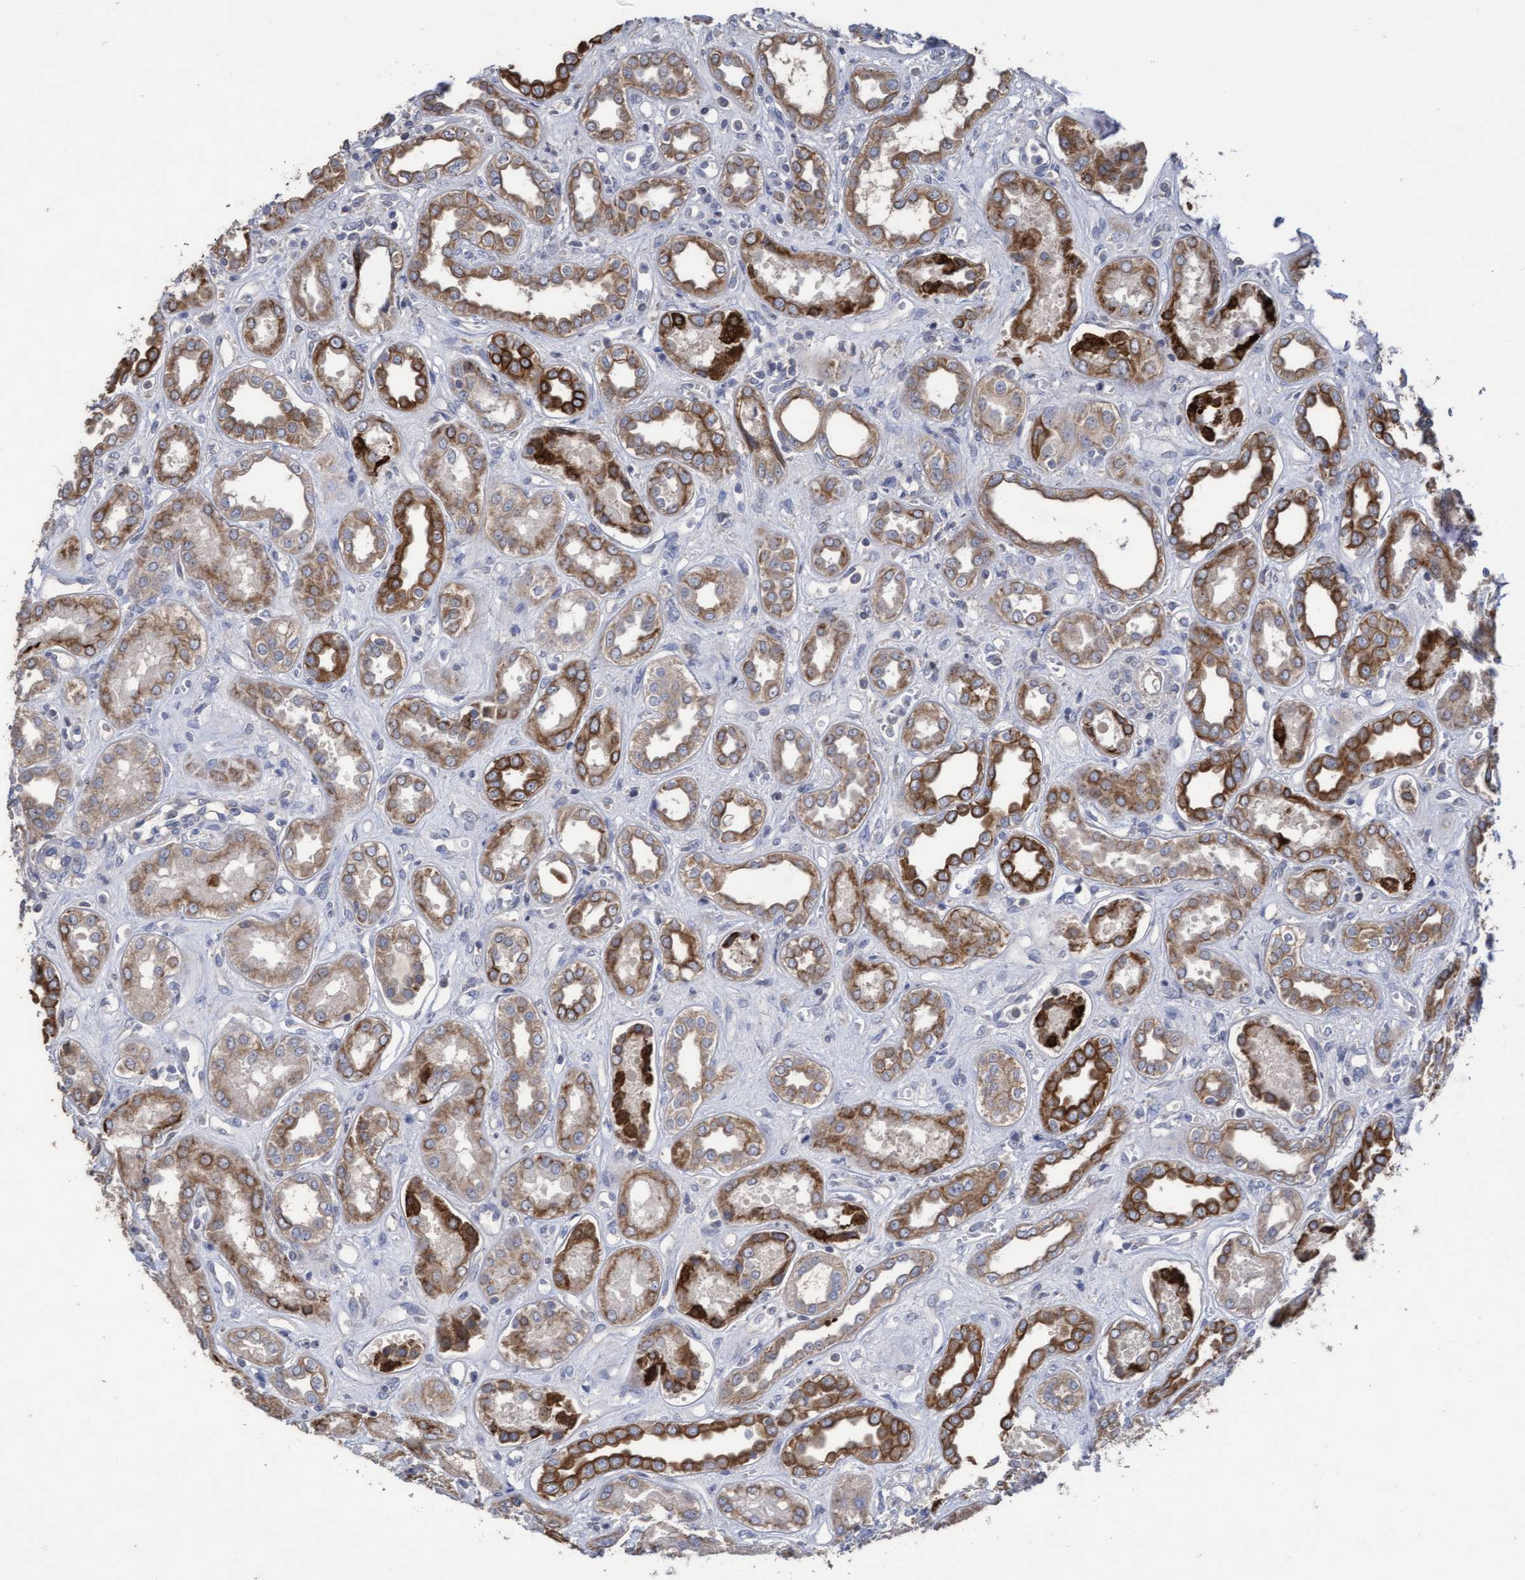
{"staining": {"intensity": "weak", "quantity": "<25%", "location": "cytoplasmic/membranous"}, "tissue": "kidney", "cell_type": "Cells in glomeruli", "image_type": "normal", "snomed": [{"axis": "morphology", "description": "Normal tissue, NOS"}, {"axis": "topography", "description": "Kidney"}], "caption": "This is an immunohistochemistry (IHC) micrograph of benign kidney. There is no staining in cells in glomeruli.", "gene": "KRT24", "patient": {"sex": "male", "age": 59}}